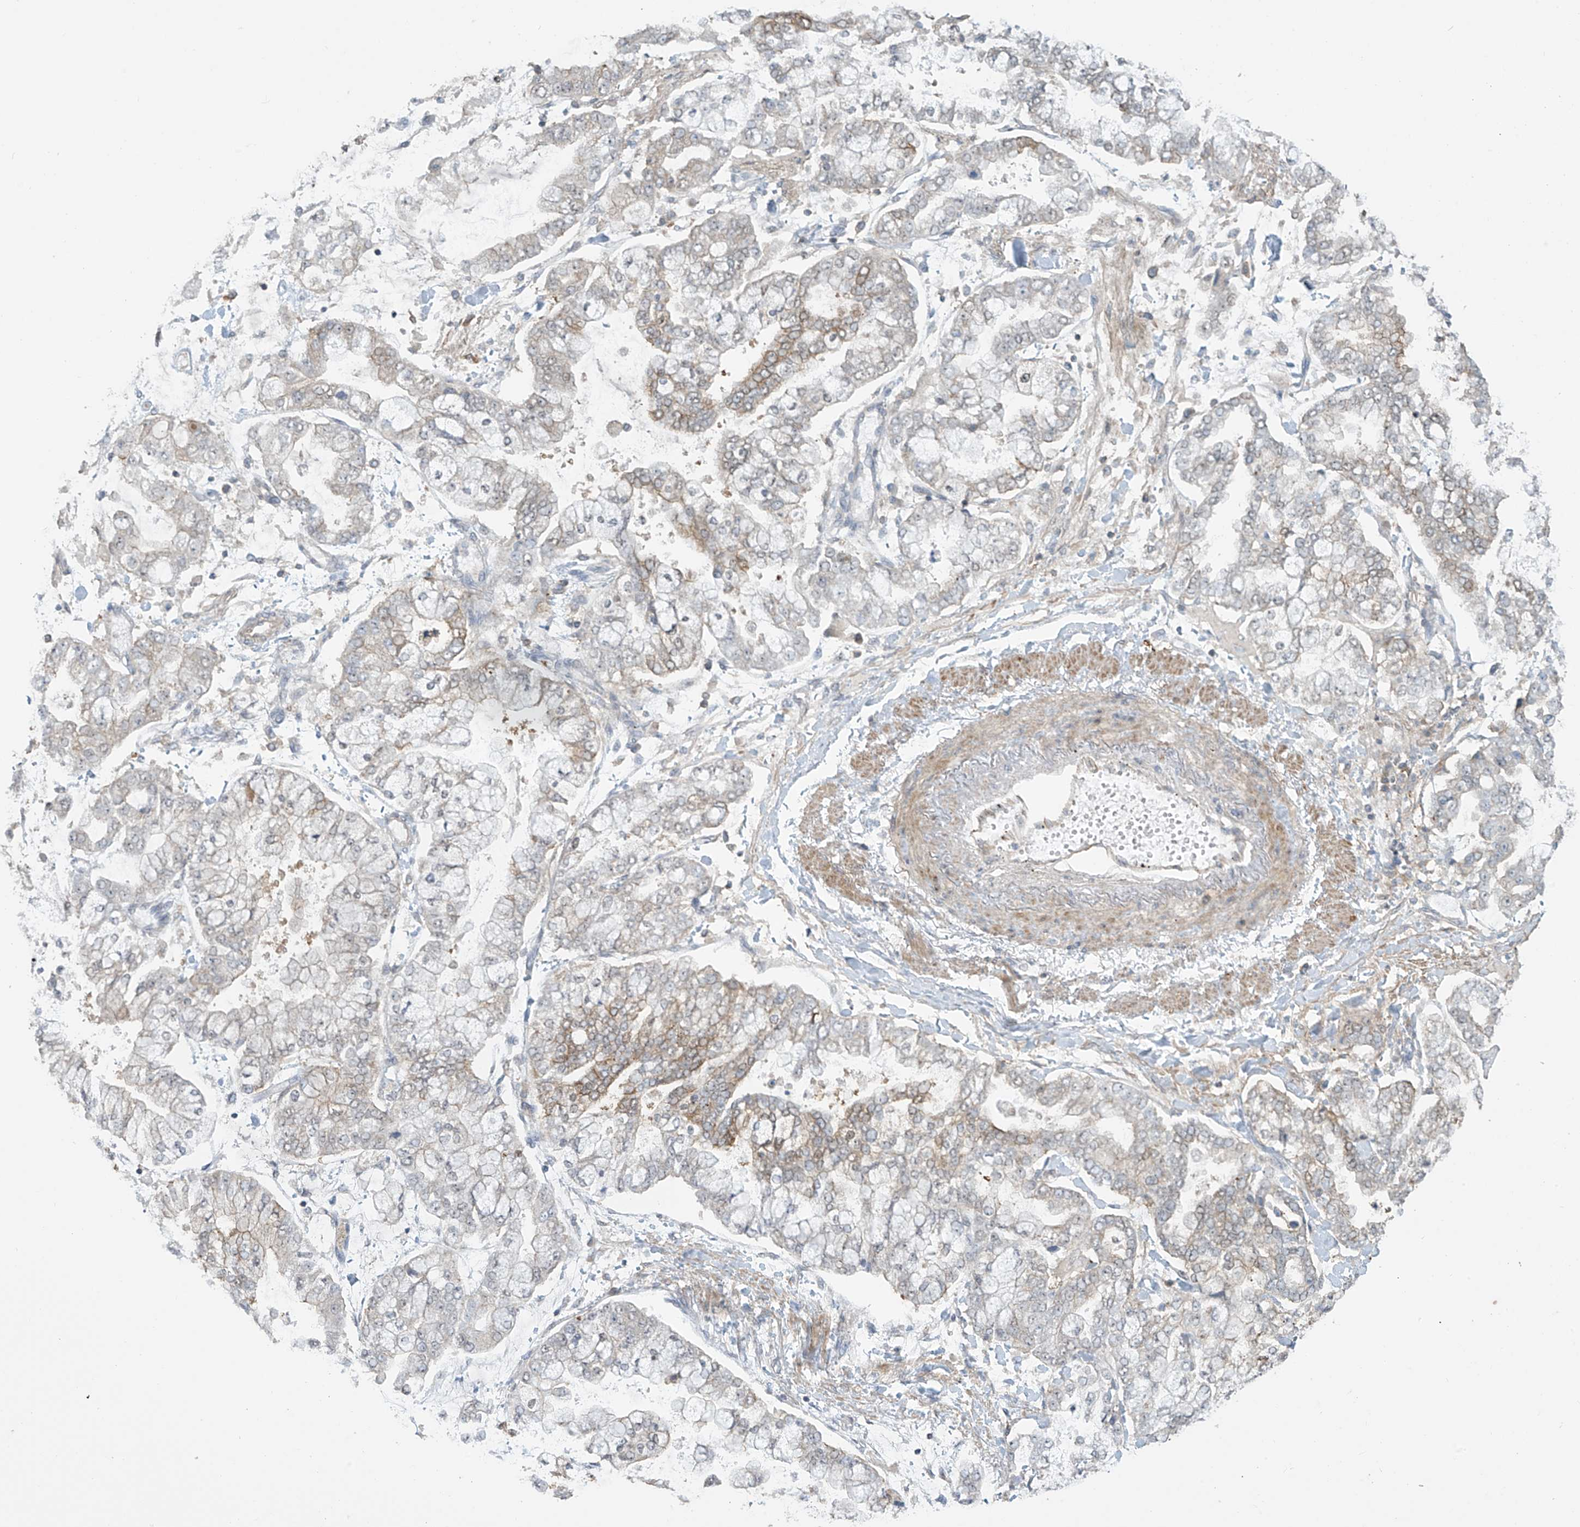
{"staining": {"intensity": "weak", "quantity": "<25%", "location": "cytoplasmic/membranous"}, "tissue": "stomach cancer", "cell_type": "Tumor cells", "image_type": "cancer", "snomed": [{"axis": "morphology", "description": "Normal tissue, NOS"}, {"axis": "morphology", "description": "Adenocarcinoma, NOS"}, {"axis": "topography", "description": "Stomach, upper"}, {"axis": "topography", "description": "Stomach"}], "caption": "Adenocarcinoma (stomach) was stained to show a protein in brown. There is no significant staining in tumor cells. The staining was performed using DAB (3,3'-diaminobenzidine) to visualize the protein expression in brown, while the nuclei were stained in blue with hematoxylin (Magnification: 20x).", "gene": "TAGAP", "patient": {"sex": "male", "age": 76}}